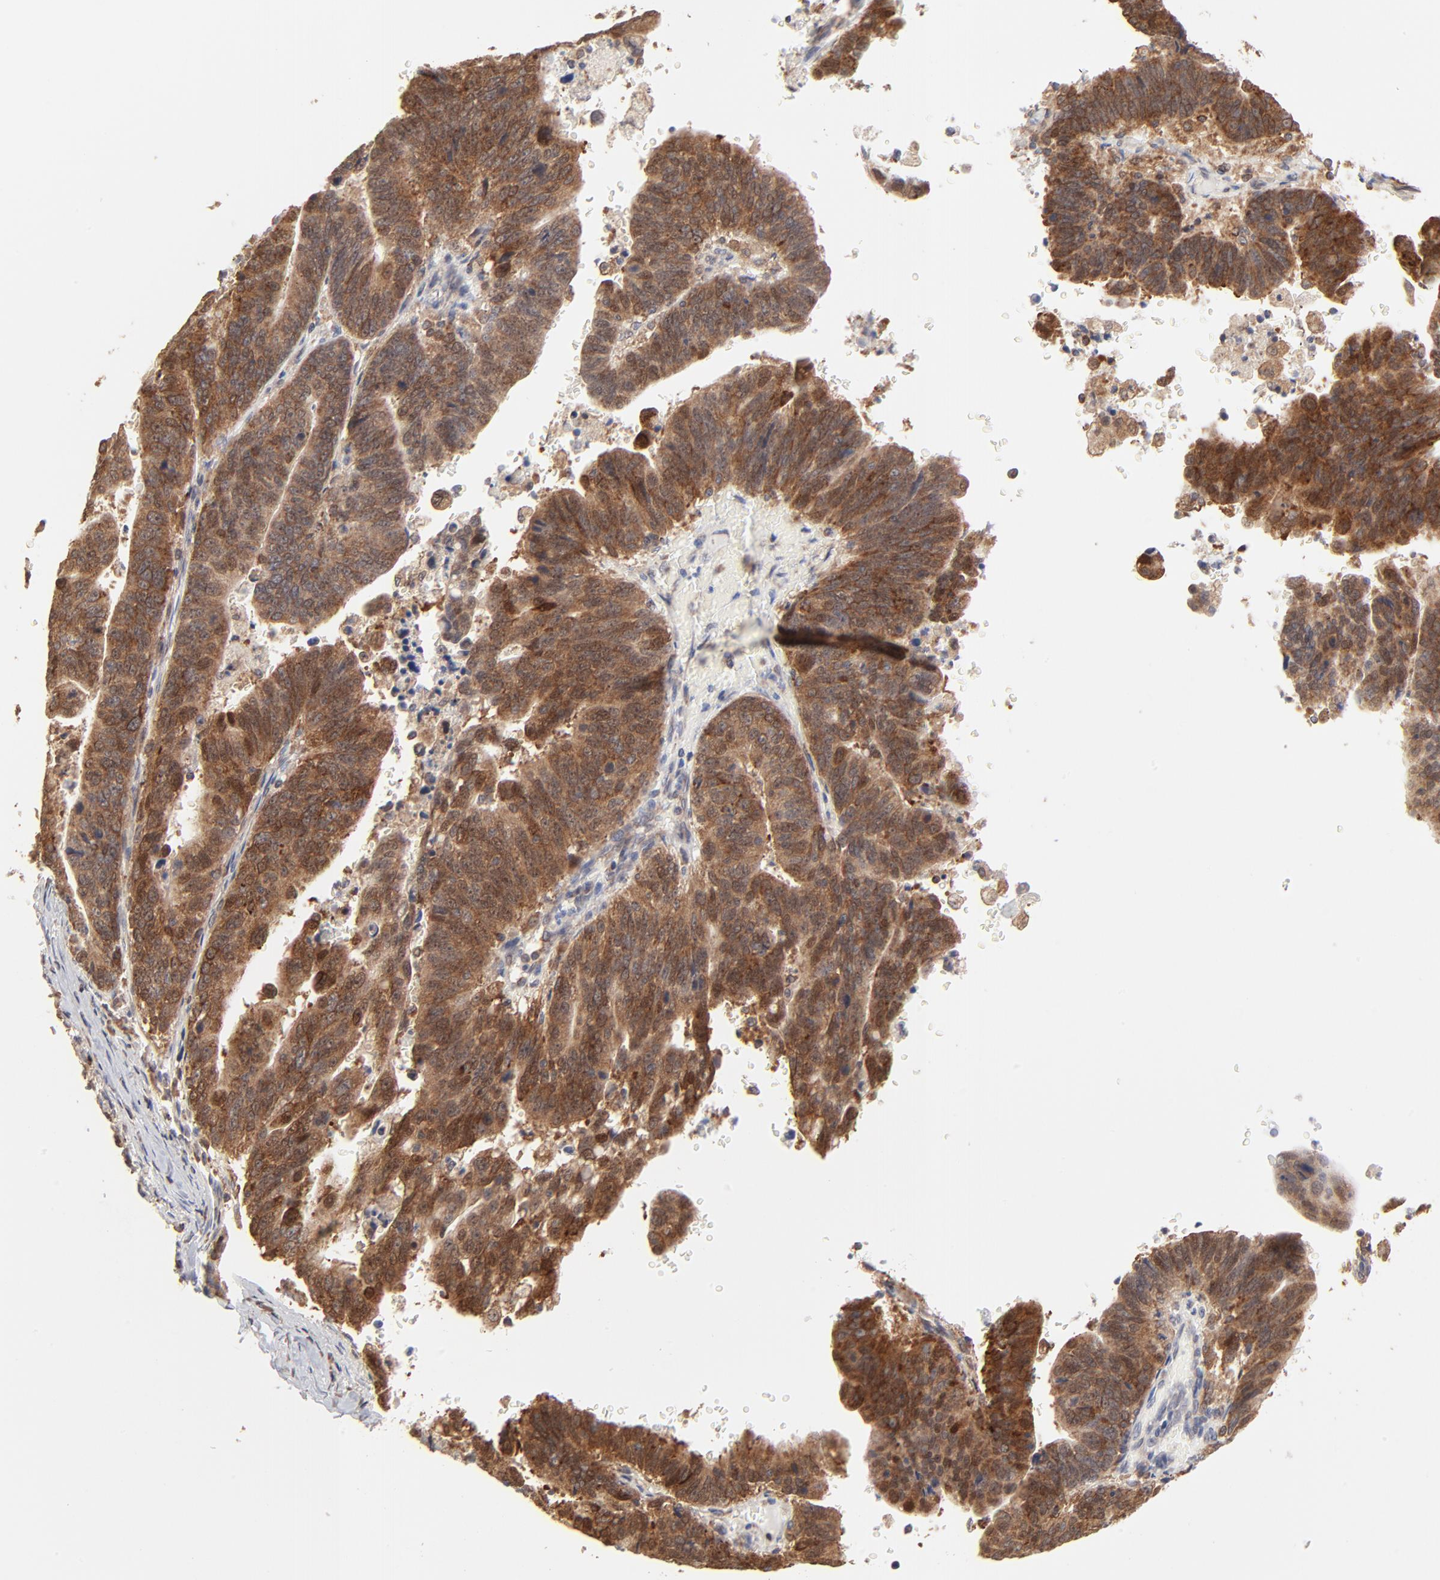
{"staining": {"intensity": "strong", "quantity": ">75%", "location": "cytoplasmic/membranous"}, "tissue": "stomach cancer", "cell_type": "Tumor cells", "image_type": "cancer", "snomed": [{"axis": "morphology", "description": "Adenocarcinoma, NOS"}, {"axis": "topography", "description": "Stomach, upper"}], "caption": "IHC photomicrograph of neoplastic tissue: human stomach cancer stained using immunohistochemistry demonstrates high levels of strong protein expression localized specifically in the cytoplasmic/membranous of tumor cells, appearing as a cytoplasmic/membranous brown color.", "gene": "RNF213", "patient": {"sex": "female", "age": 50}}